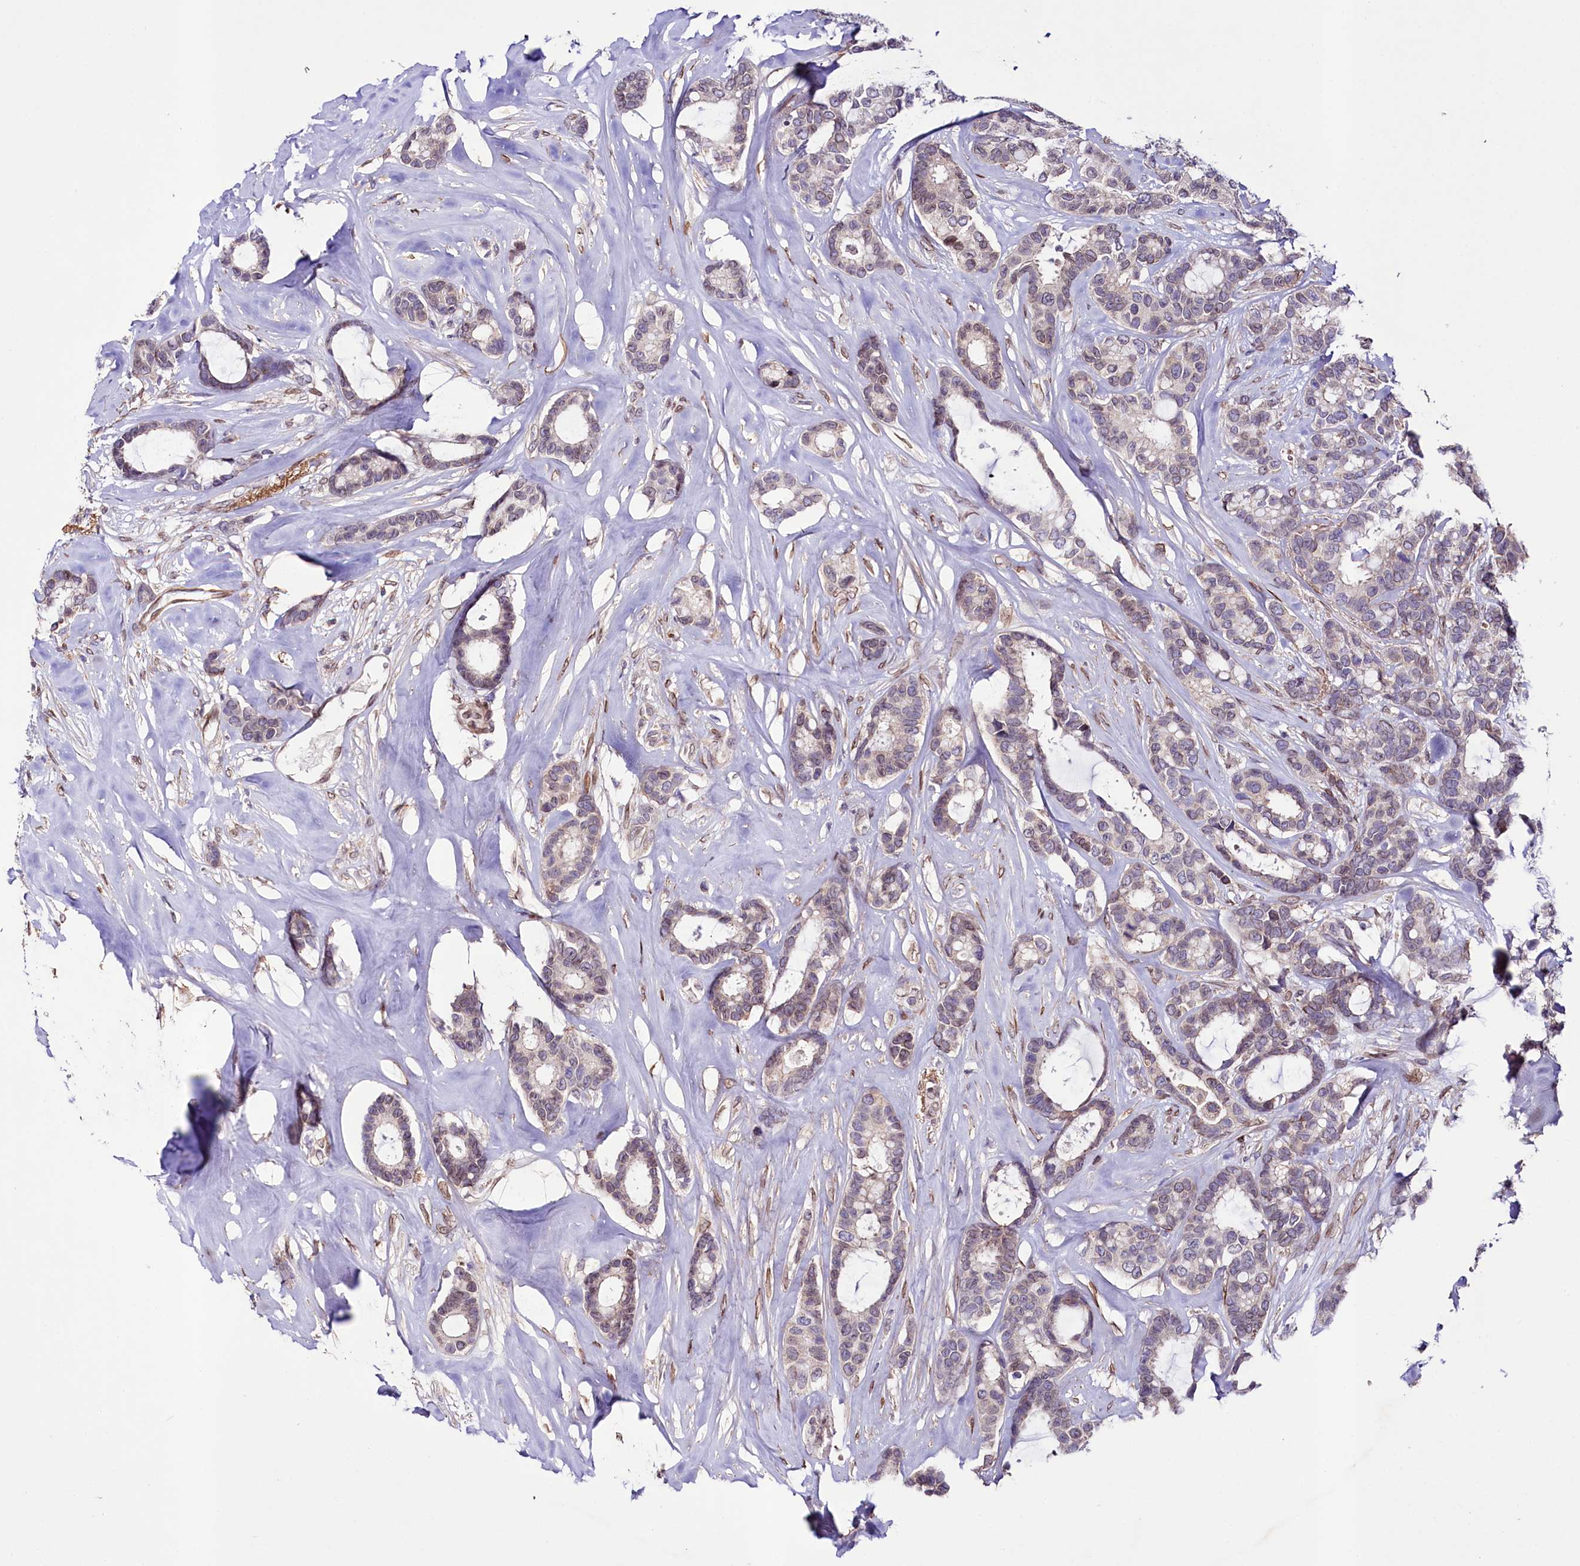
{"staining": {"intensity": "negative", "quantity": "none", "location": "none"}, "tissue": "breast cancer", "cell_type": "Tumor cells", "image_type": "cancer", "snomed": [{"axis": "morphology", "description": "Duct carcinoma"}, {"axis": "topography", "description": "Breast"}], "caption": "High power microscopy histopathology image of an immunohistochemistry histopathology image of breast cancer, revealing no significant positivity in tumor cells.", "gene": "ZNF226", "patient": {"sex": "female", "age": 87}}